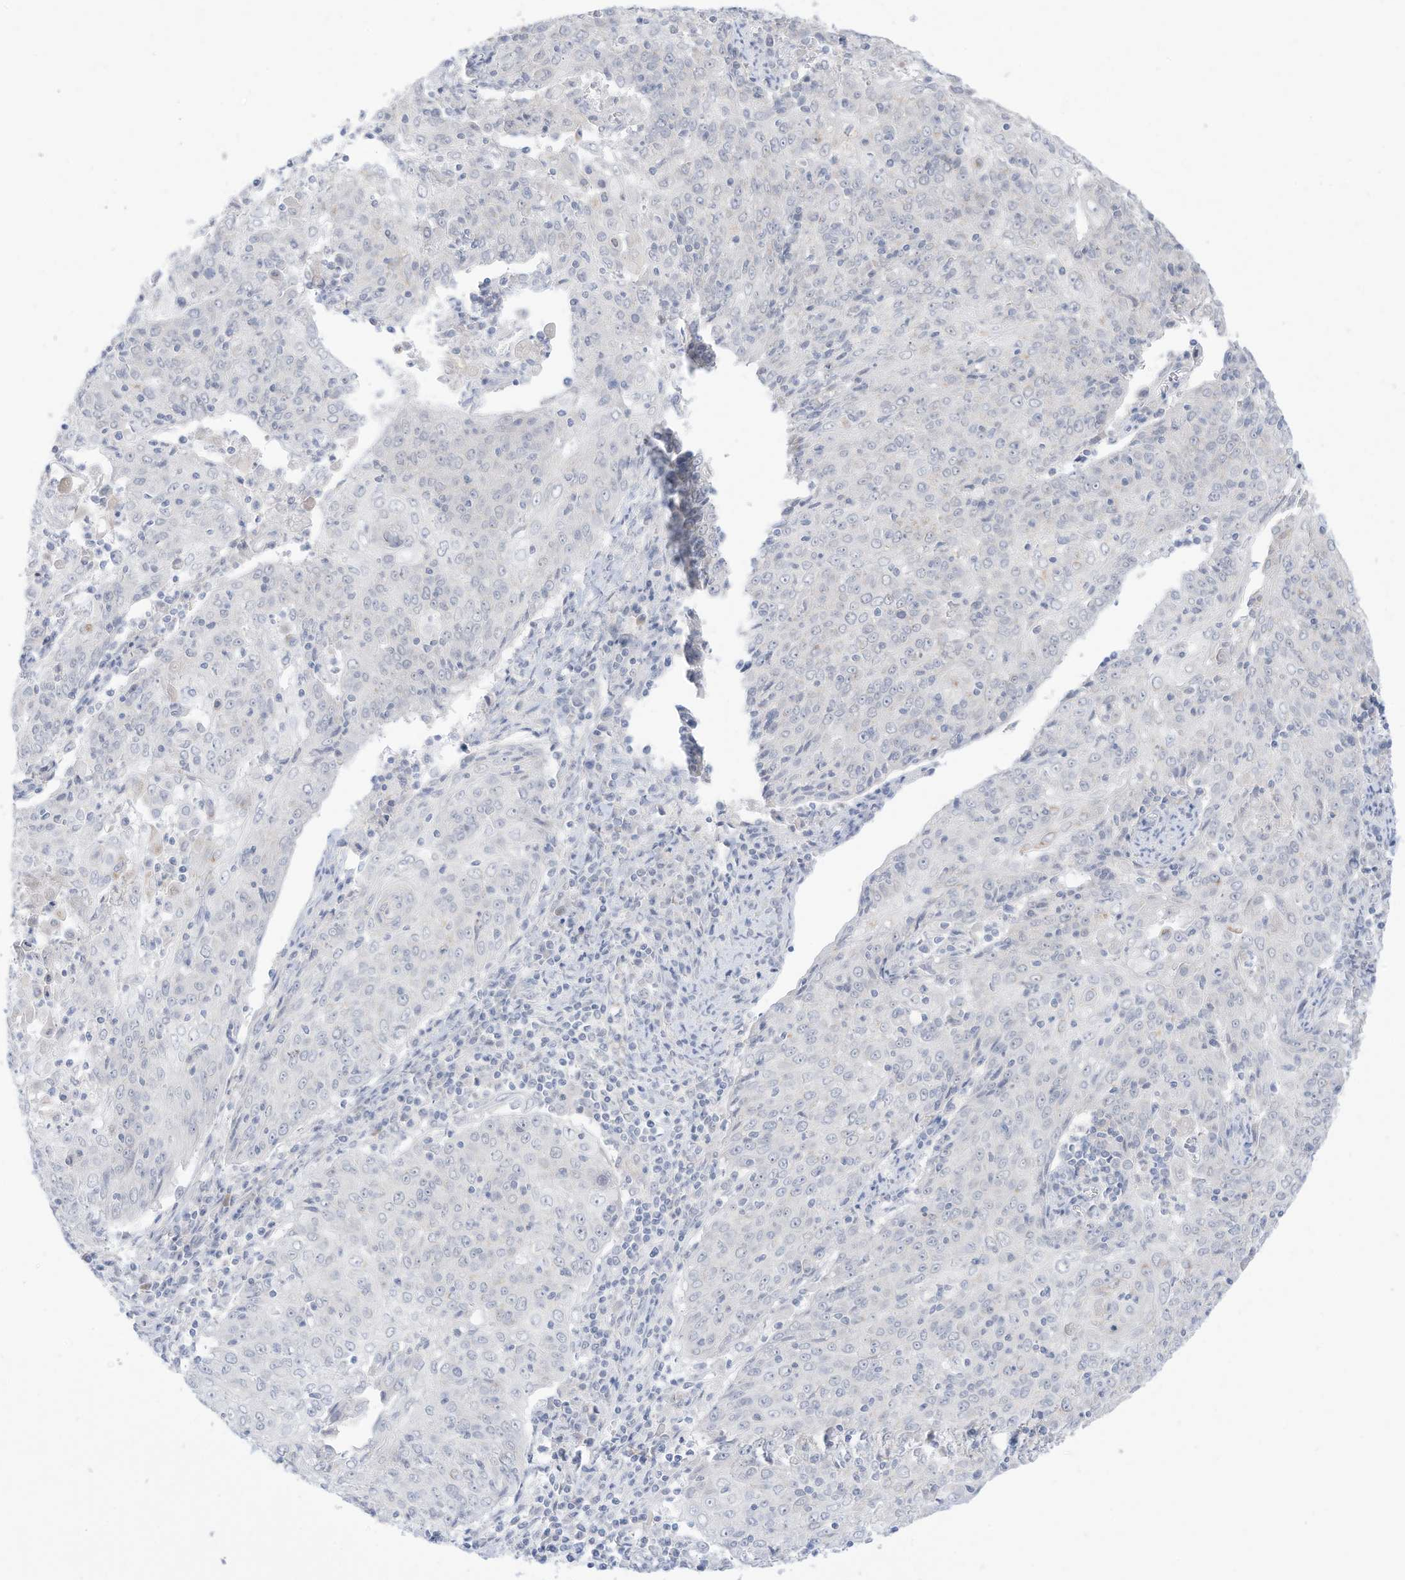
{"staining": {"intensity": "negative", "quantity": "none", "location": "none"}, "tissue": "cervical cancer", "cell_type": "Tumor cells", "image_type": "cancer", "snomed": [{"axis": "morphology", "description": "Squamous cell carcinoma, NOS"}, {"axis": "topography", "description": "Cervix"}], "caption": "Immunohistochemistry histopathology image of neoplastic tissue: human cervical squamous cell carcinoma stained with DAB (3,3'-diaminobenzidine) shows no significant protein expression in tumor cells.", "gene": "OGT", "patient": {"sex": "female", "age": 48}}